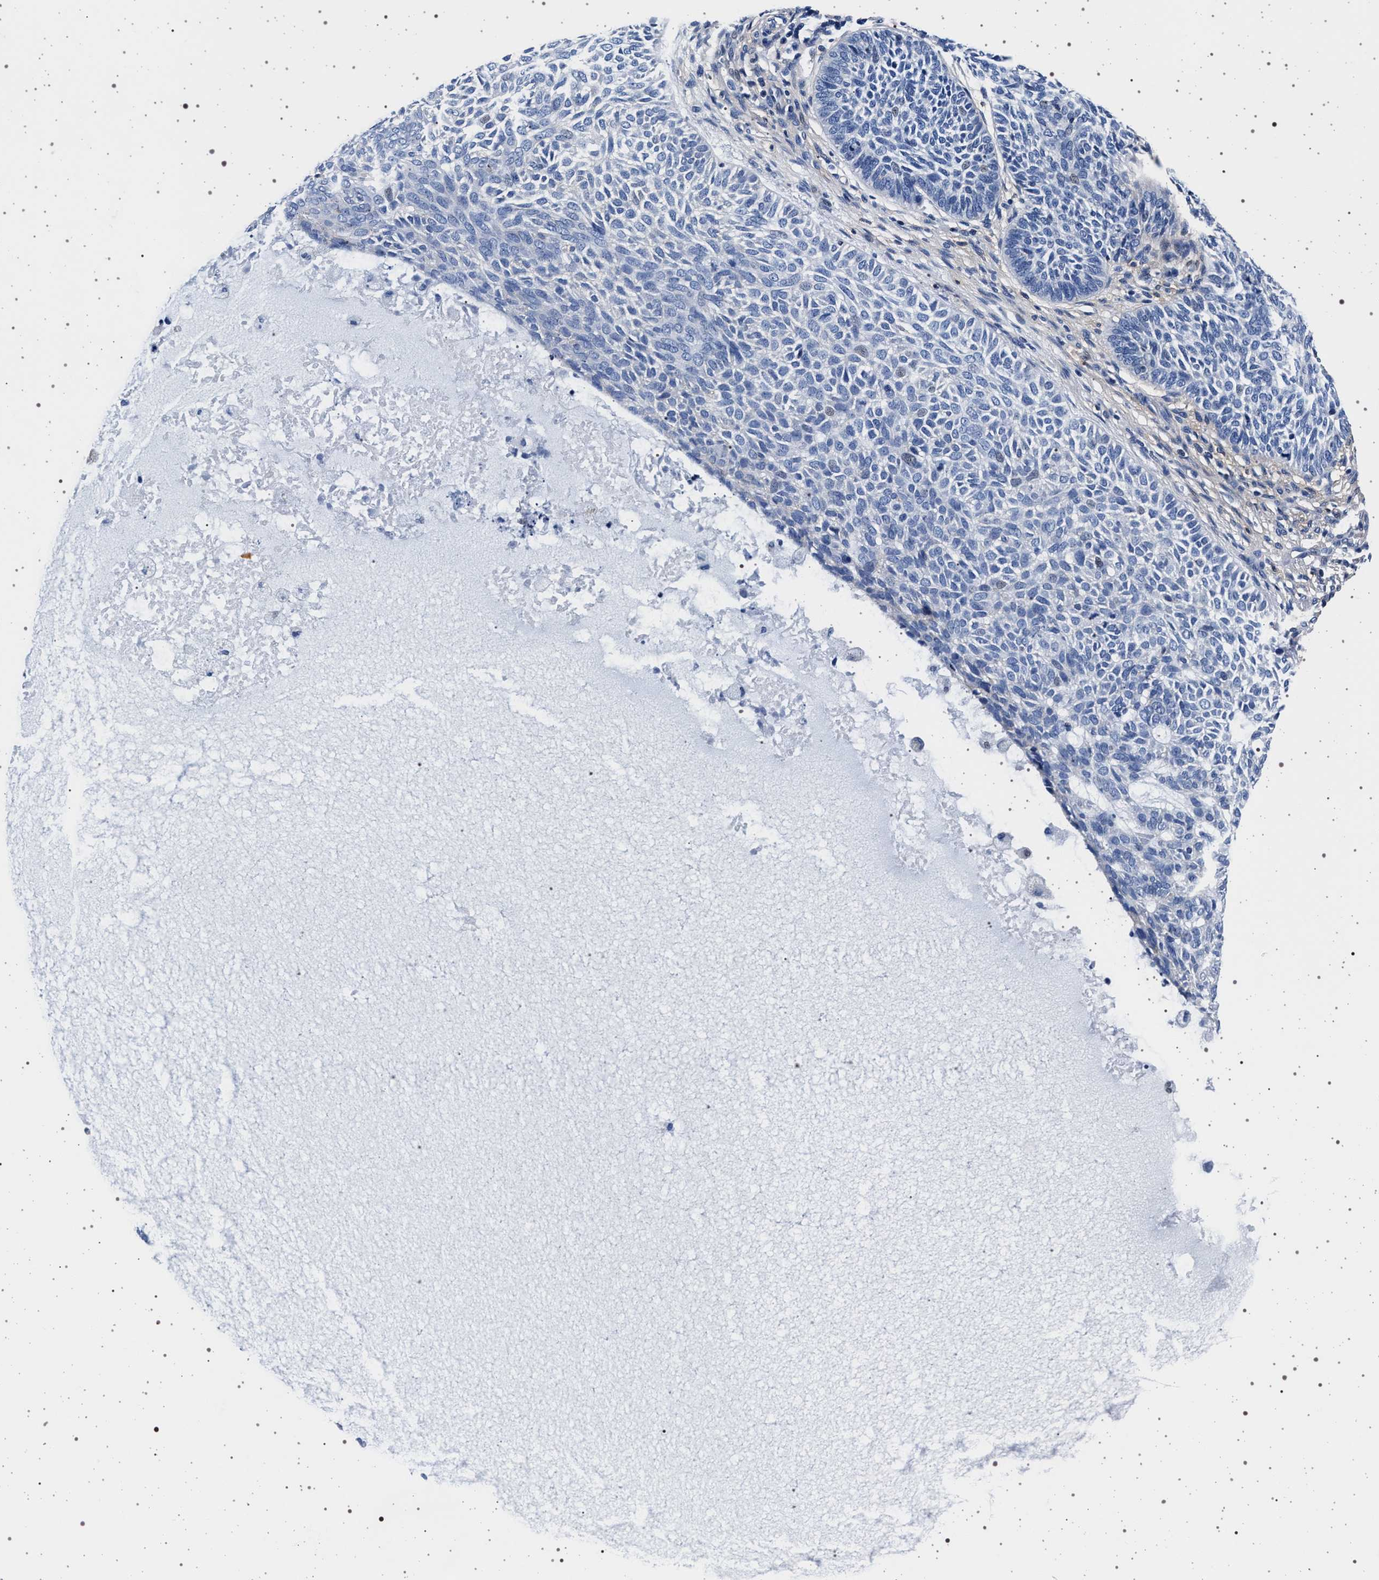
{"staining": {"intensity": "negative", "quantity": "none", "location": "none"}, "tissue": "skin cancer", "cell_type": "Tumor cells", "image_type": "cancer", "snomed": [{"axis": "morphology", "description": "Basal cell carcinoma"}, {"axis": "topography", "description": "Skin"}], "caption": "Immunohistochemical staining of human skin cancer (basal cell carcinoma) displays no significant staining in tumor cells.", "gene": "SLC9A1", "patient": {"sex": "male", "age": 87}}